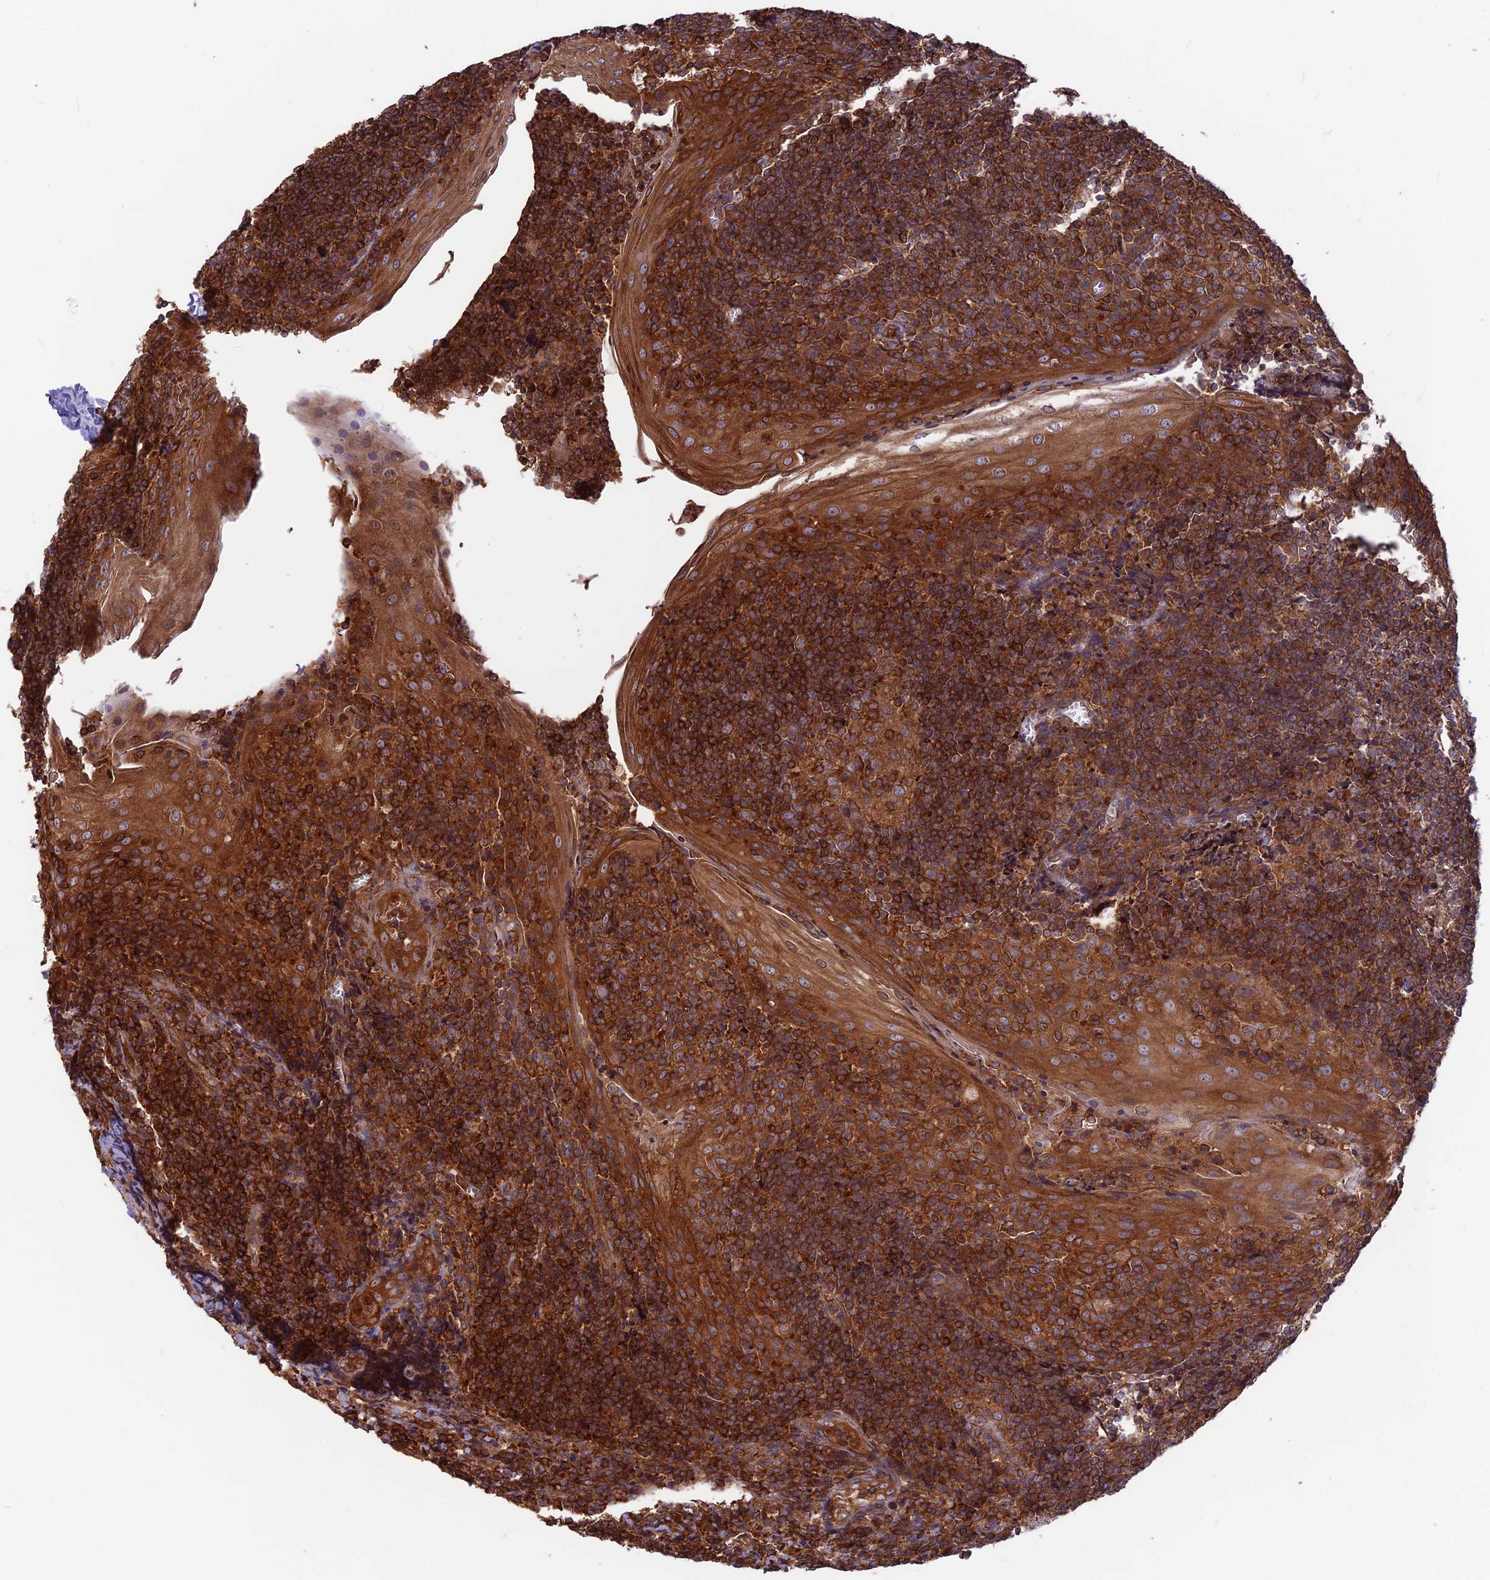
{"staining": {"intensity": "strong", "quantity": "25%-75%", "location": "cytoplasmic/membranous"}, "tissue": "tonsil", "cell_type": "Germinal center cells", "image_type": "normal", "snomed": [{"axis": "morphology", "description": "Normal tissue, NOS"}, {"axis": "topography", "description": "Tonsil"}], "caption": "This is an image of immunohistochemistry (IHC) staining of benign tonsil, which shows strong staining in the cytoplasmic/membranous of germinal center cells.", "gene": "WDR1", "patient": {"sex": "male", "age": 27}}